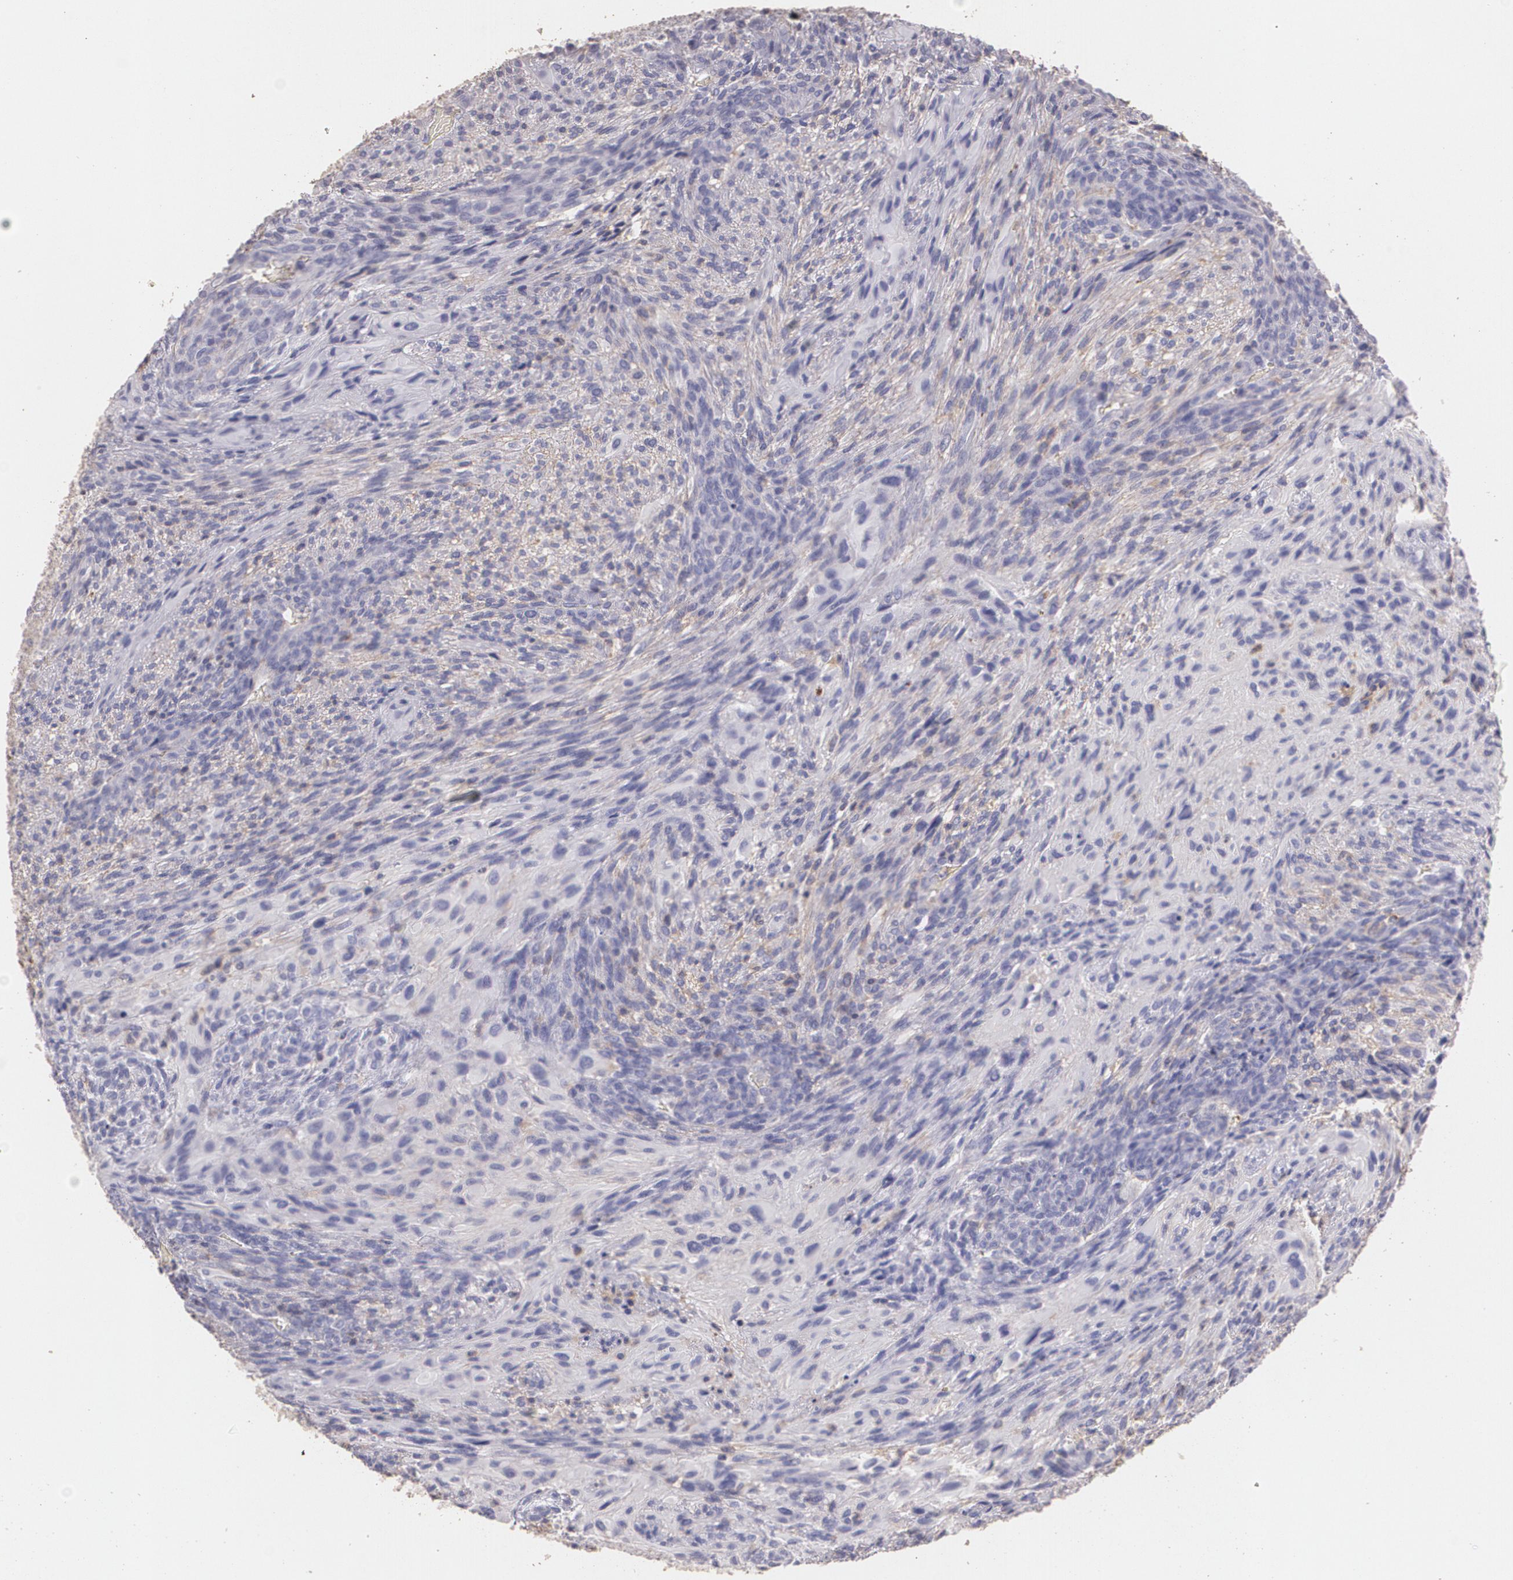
{"staining": {"intensity": "negative", "quantity": "none", "location": "none"}, "tissue": "glioma", "cell_type": "Tumor cells", "image_type": "cancer", "snomed": [{"axis": "morphology", "description": "Glioma, malignant, High grade"}, {"axis": "topography", "description": "Cerebral cortex"}], "caption": "The immunohistochemistry photomicrograph has no significant expression in tumor cells of malignant glioma (high-grade) tissue. Brightfield microscopy of immunohistochemistry stained with DAB (3,3'-diaminobenzidine) (brown) and hematoxylin (blue), captured at high magnification.", "gene": "TGFBR1", "patient": {"sex": "female", "age": 55}}